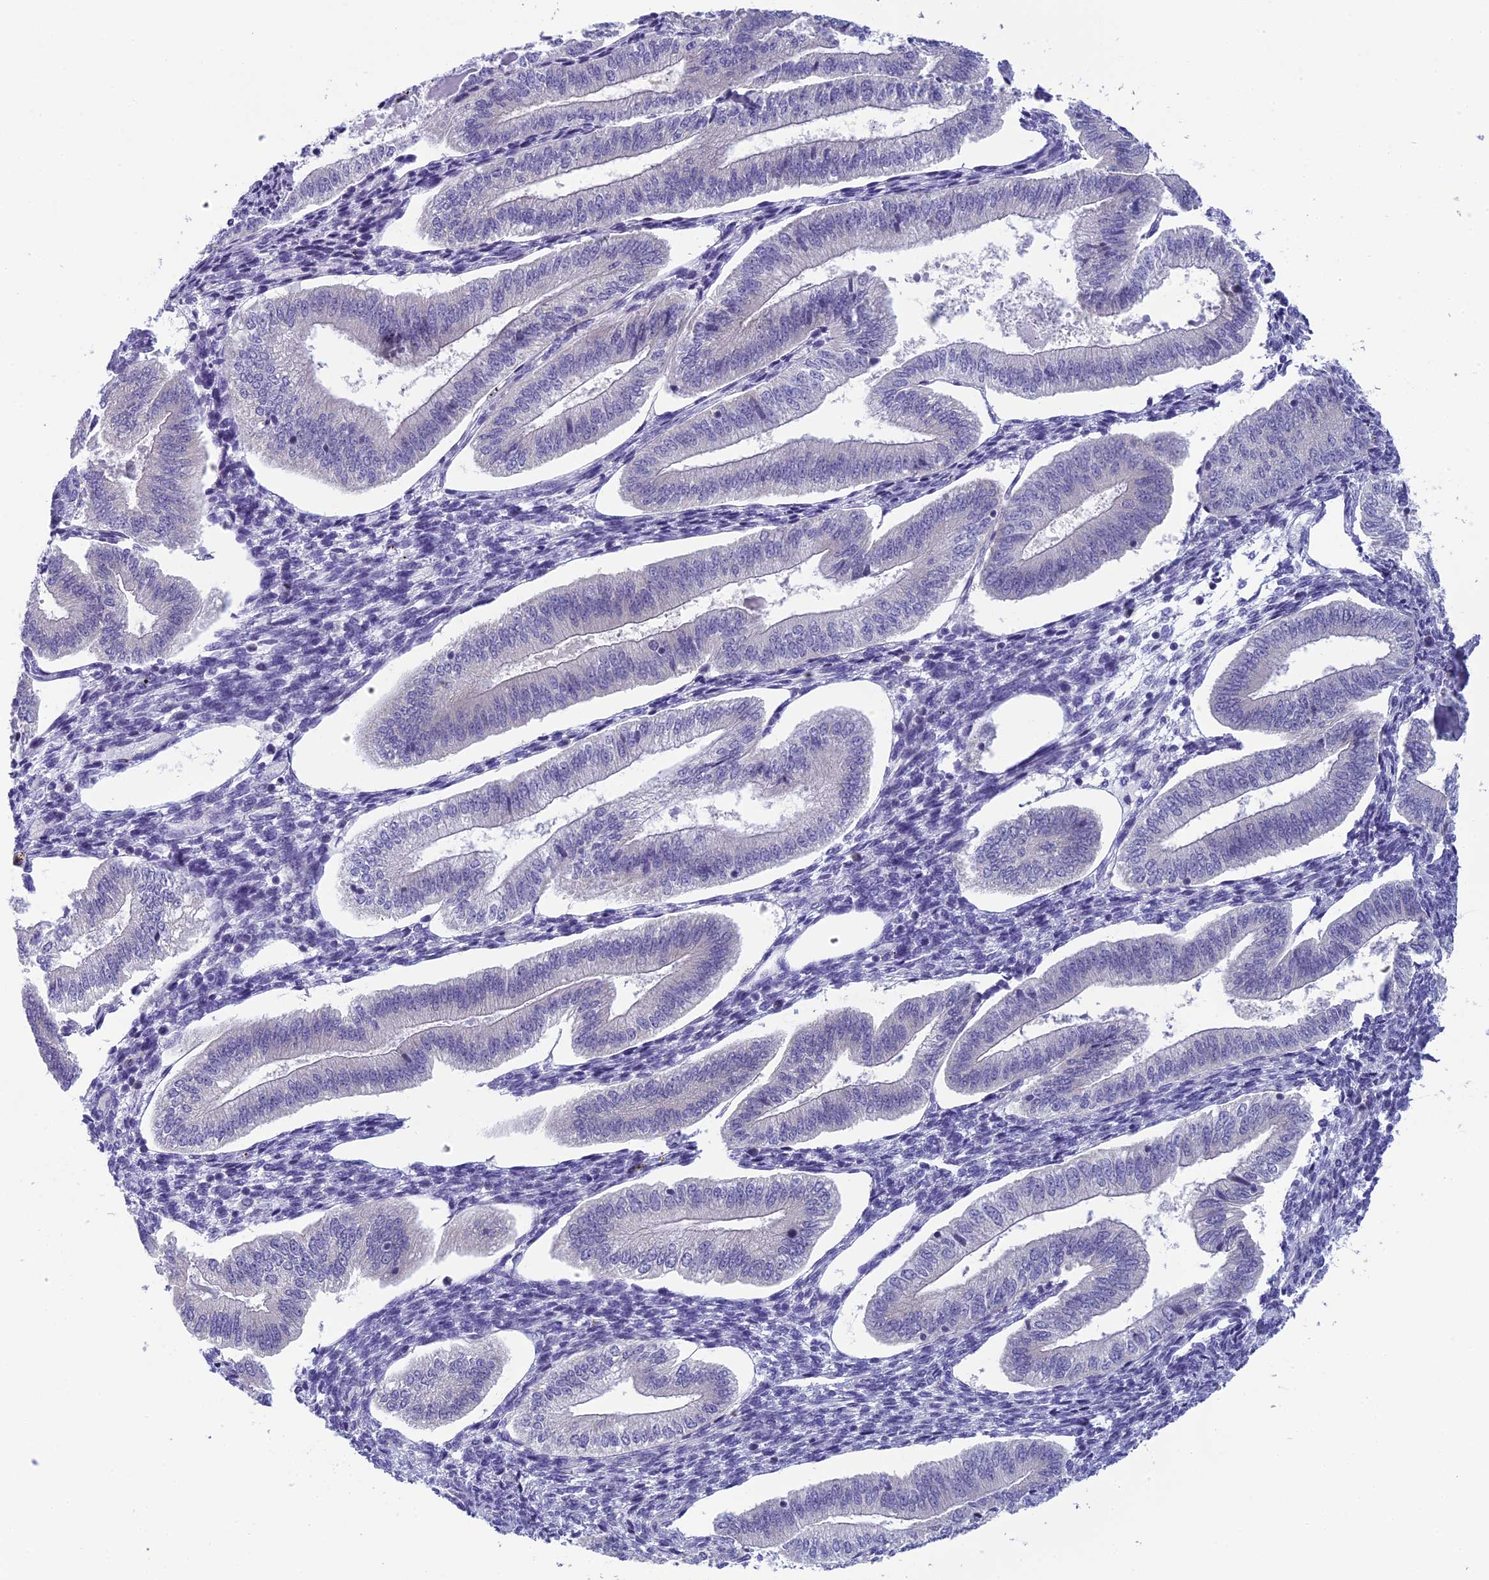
{"staining": {"intensity": "negative", "quantity": "none", "location": "none"}, "tissue": "endometrium", "cell_type": "Cells in endometrial stroma", "image_type": "normal", "snomed": [{"axis": "morphology", "description": "Normal tissue, NOS"}, {"axis": "topography", "description": "Endometrium"}], "caption": "Endometrium stained for a protein using immunohistochemistry shows no staining cells in endometrial stroma.", "gene": "ARHGEF37", "patient": {"sex": "female", "age": 34}}